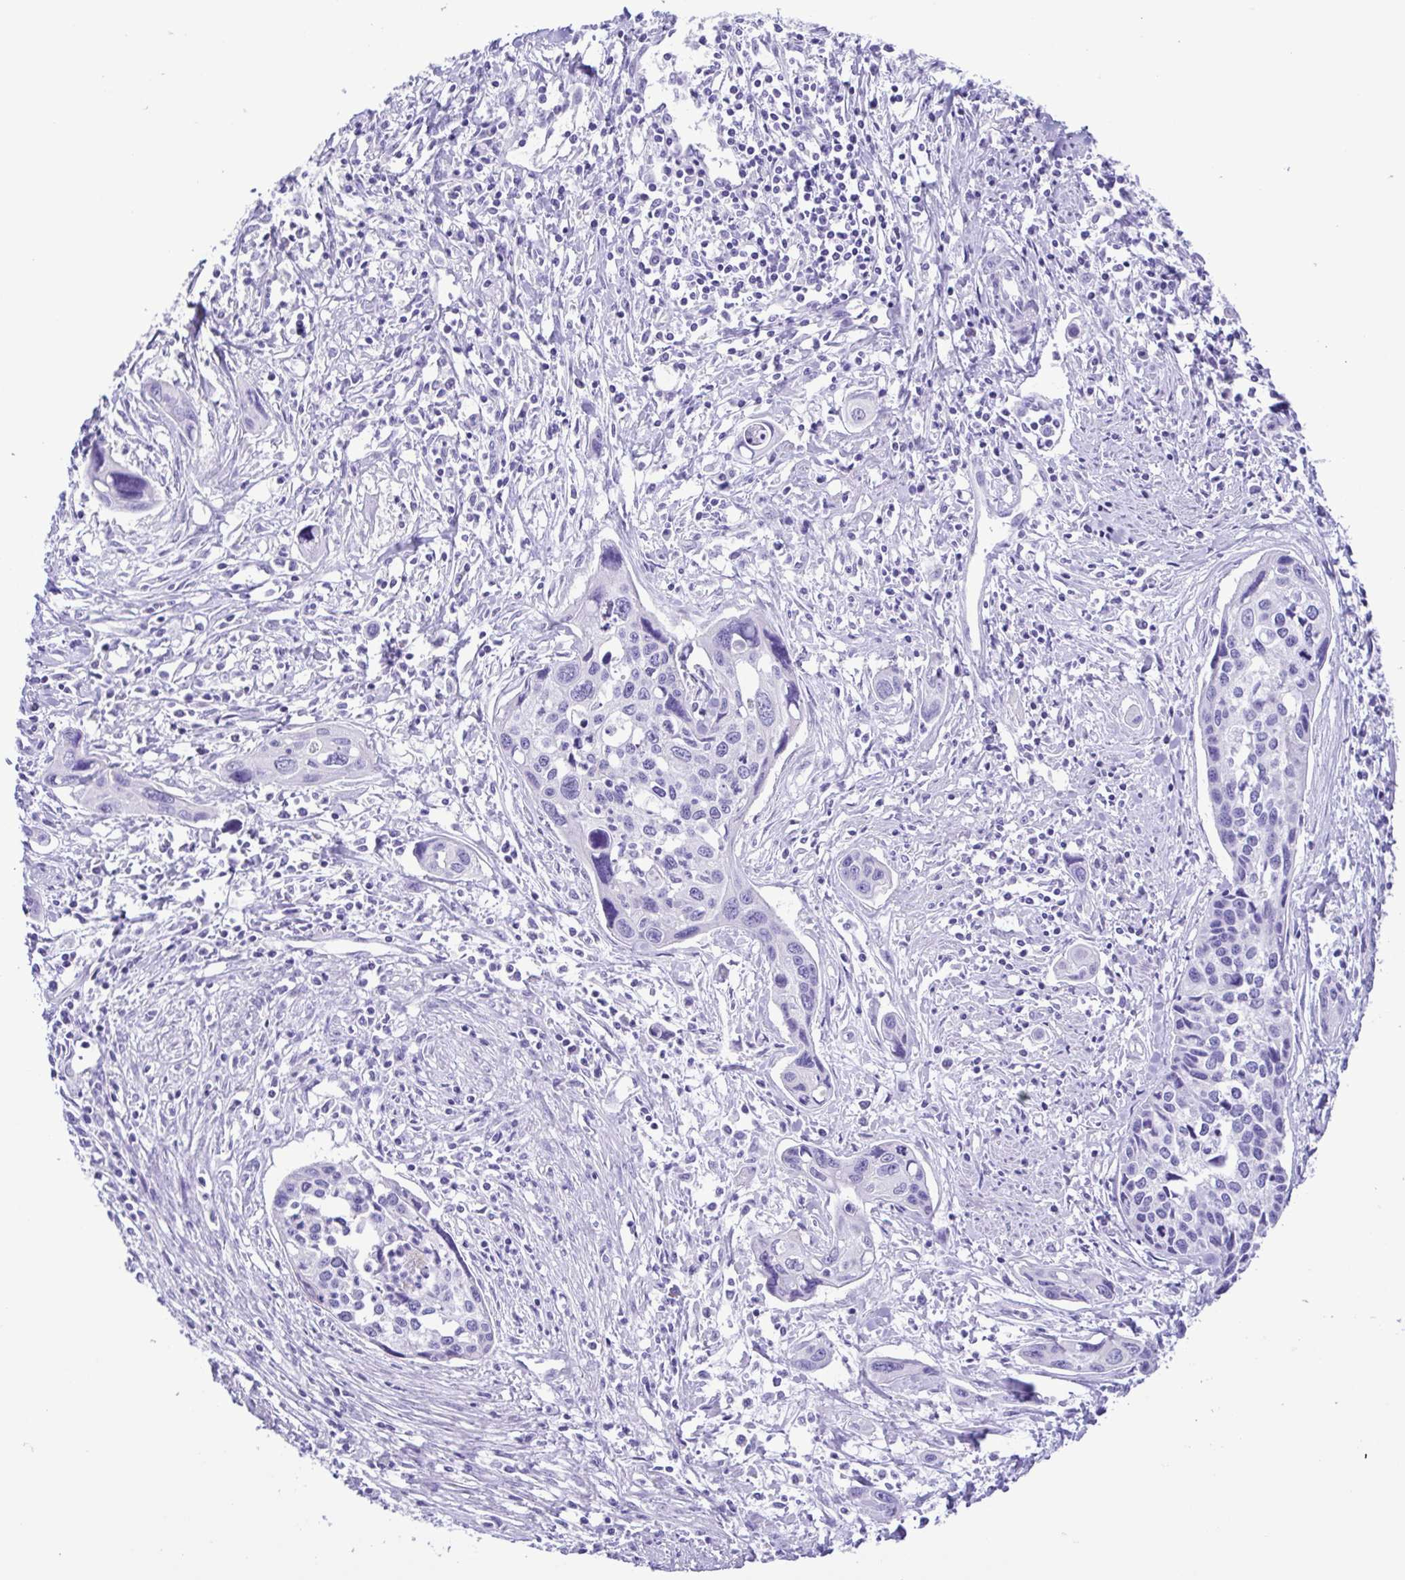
{"staining": {"intensity": "negative", "quantity": "none", "location": "none"}, "tissue": "cervical cancer", "cell_type": "Tumor cells", "image_type": "cancer", "snomed": [{"axis": "morphology", "description": "Squamous cell carcinoma, NOS"}, {"axis": "topography", "description": "Cervix"}], "caption": "Immunohistochemistry (IHC) micrograph of neoplastic tissue: human cervical cancer (squamous cell carcinoma) stained with DAB (3,3'-diaminobenzidine) exhibits no significant protein expression in tumor cells.", "gene": "OVGP1", "patient": {"sex": "female", "age": 31}}